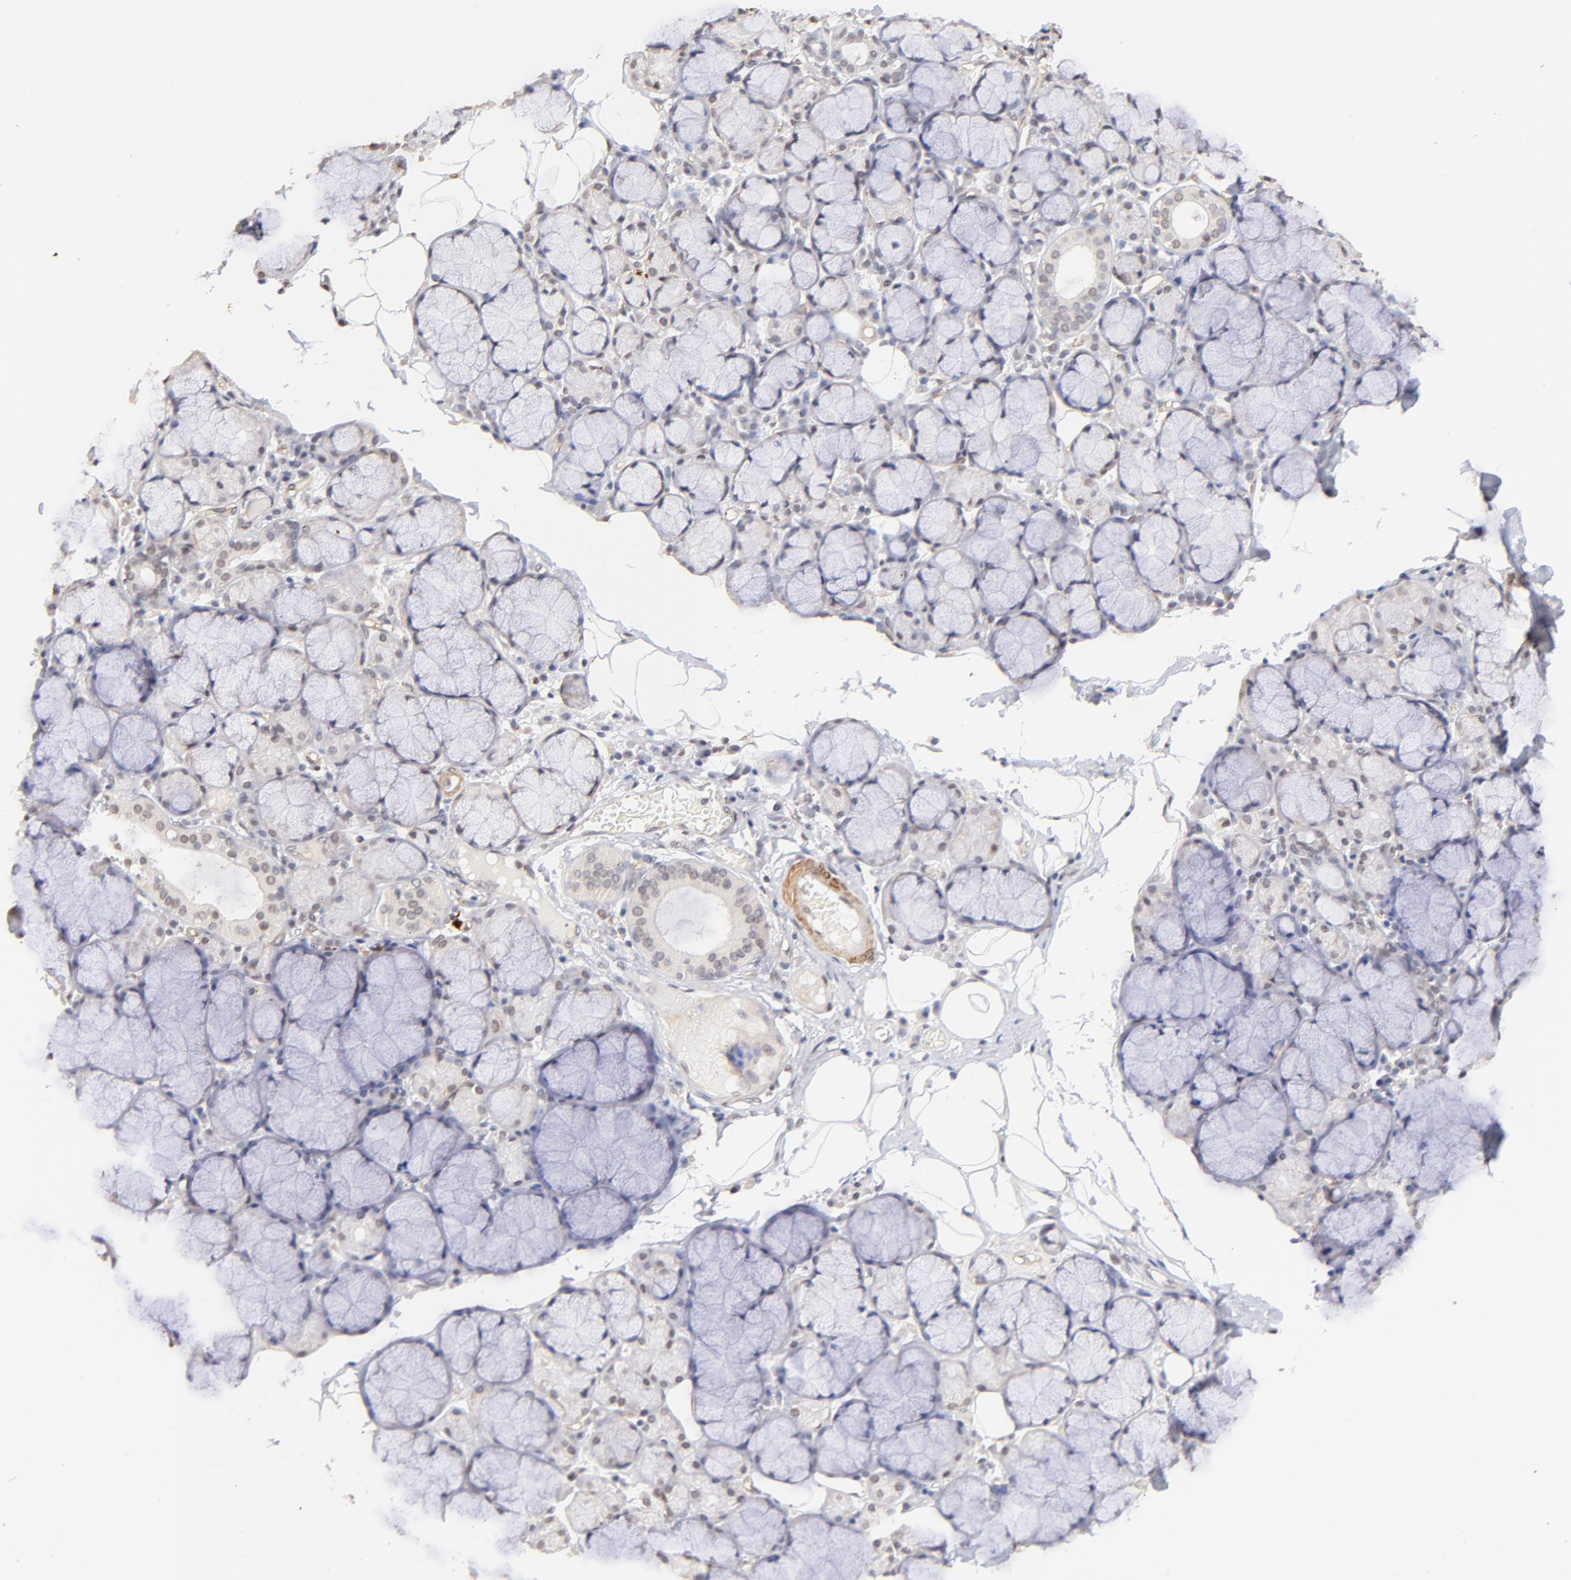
{"staining": {"intensity": "weak", "quantity": "<25%", "location": "nuclear"}, "tissue": "salivary gland", "cell_type": "Glandular cells", "image_type": "normal", "snomed": [{"axis": "morphology", "description": "Normal tissue, NOS"}, {"axis": "topography", "description": "Skeletal muscle"}, {"axis": "topography", "description": "Oral tissue"}, {"axis": "topography", "description": "Salivary gland"}, {"axis": "topography", "description": "Peripheral nerve tissue"}], "caption": "Human salivary gland stained for a protein using IHC displays no positivity in glandular cells.", "gene": "ZFP92", "patient": {"sex": "male", "age": 54}}